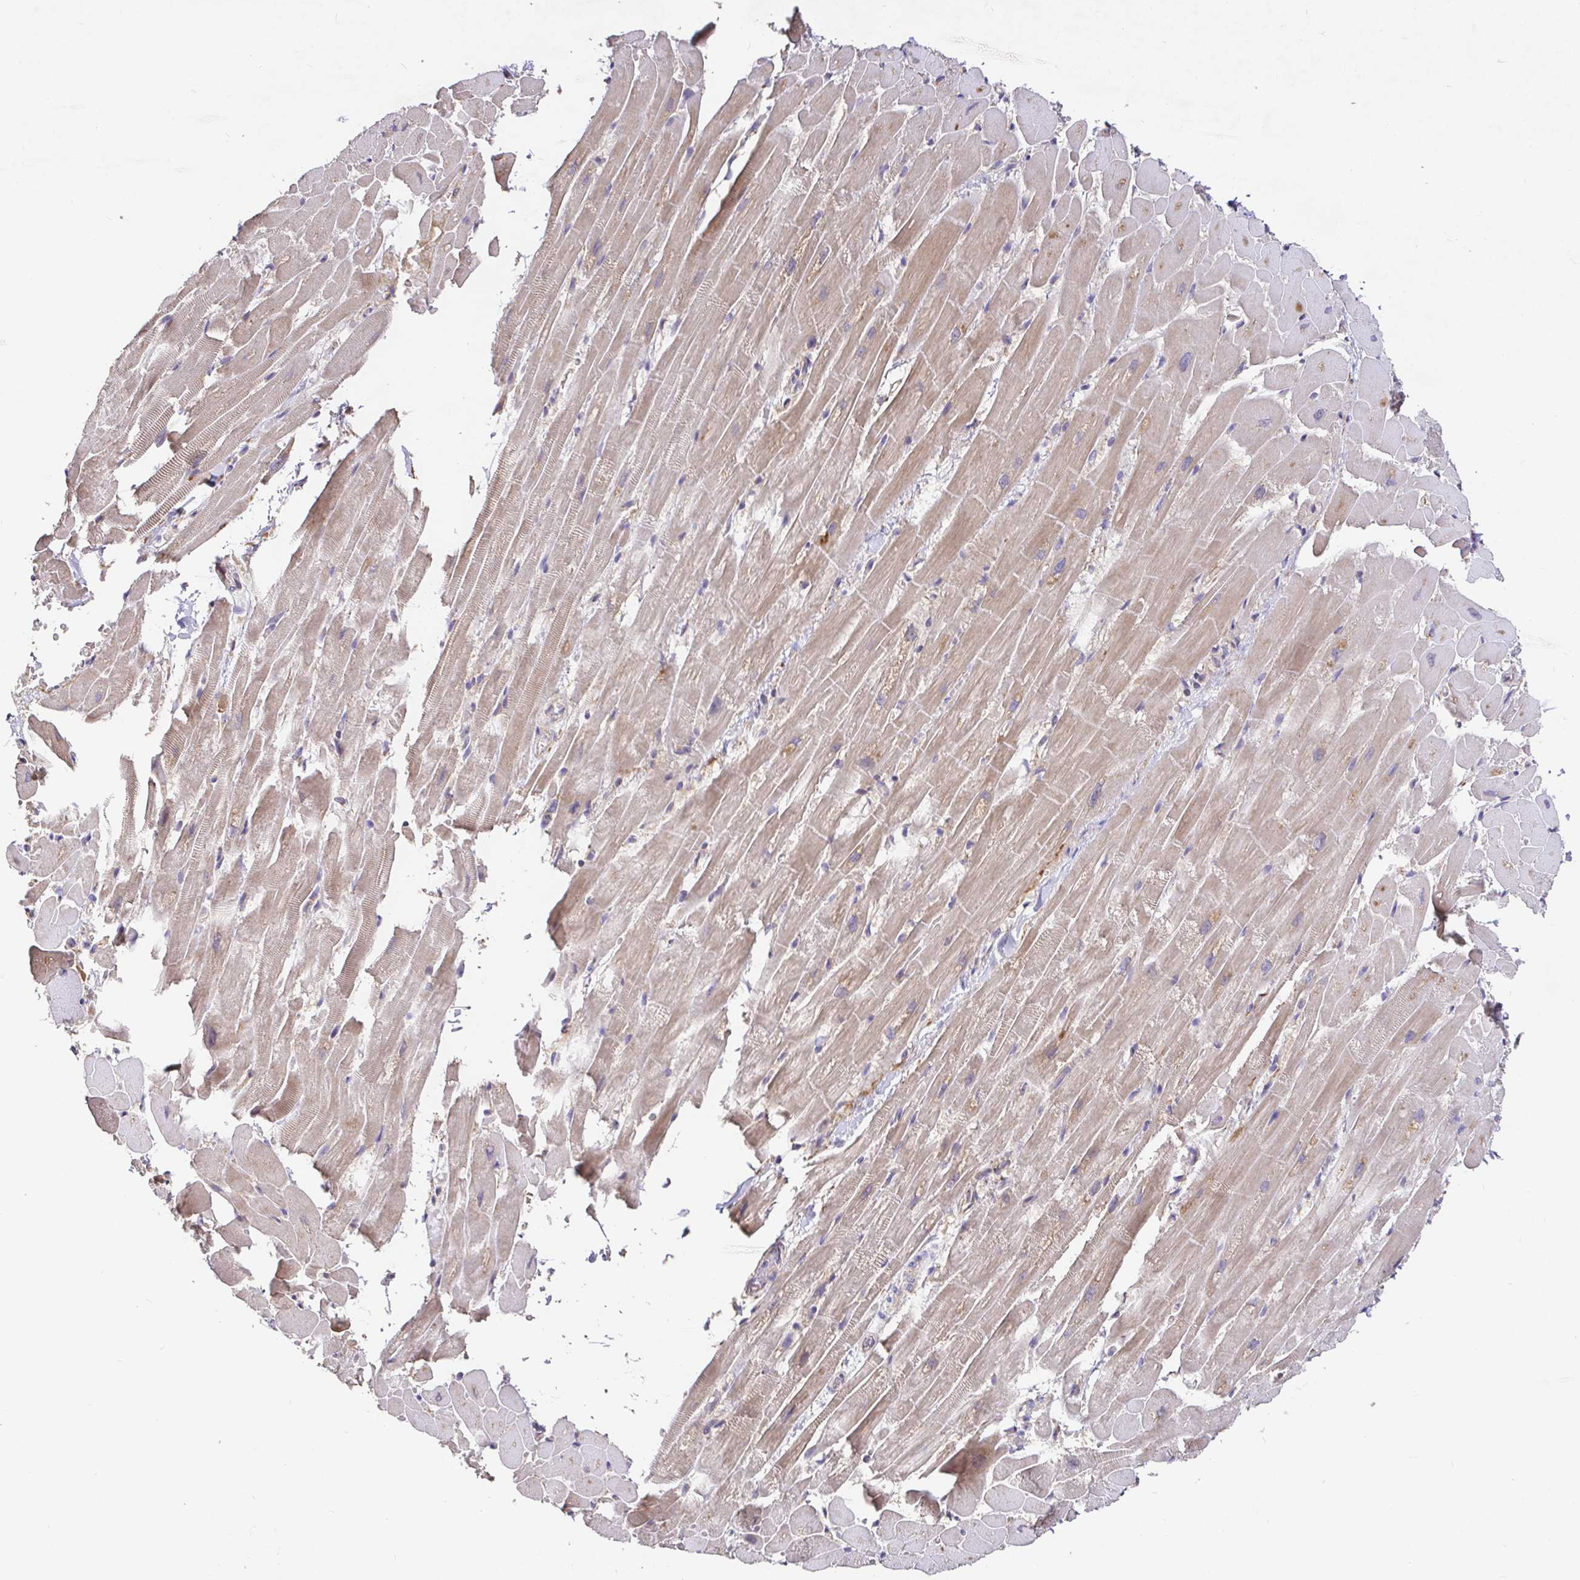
{"staining": {"intensity": "weak", "quantity": "25%-75%", "location": "cytoplasmic/membranous"}, "tissue": "heart muscle", "cell_type": "Cardiomyocytes", "image_type": "normal", "snomed": [{"axis": "morphology", "description": "Normal tissue, NOS"}, {"axis": "topography", "description": "Heart"}], "caption": "High-power microscopy captured an immunohistochemistry (IHC) photomicrograph of normal heart muscle, revealing weak cytoplasmic/membranous expression in about 25%-75% of cardiomyocytes.", "gene": "ELP1", "patient": {"sex": "male", "age": 37}}